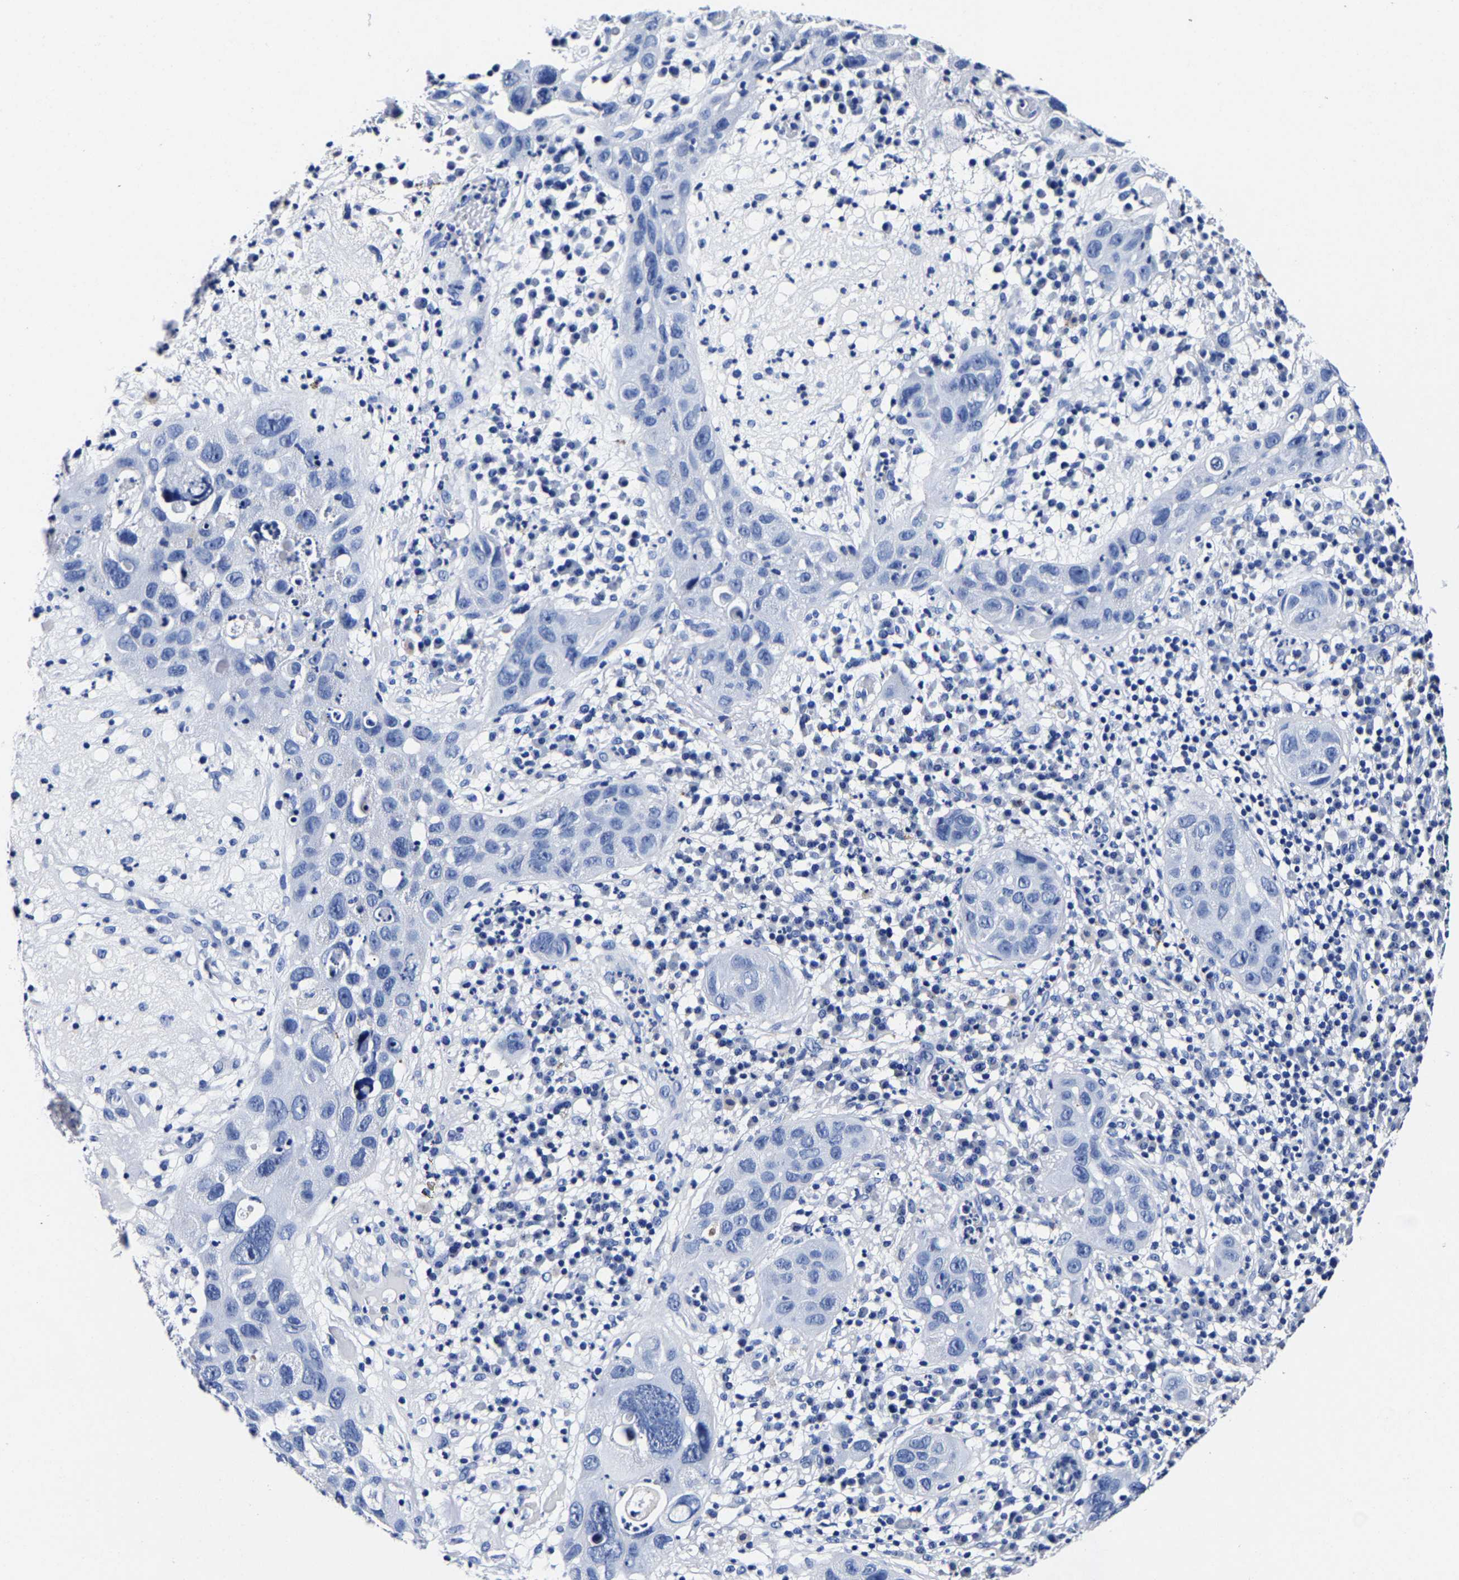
{"staining": {"intensity": "negative", "quantity": "none", "location": "none"}, "tissue": "skin cancer", "cell_type": "Tumor cells", "image_type": "cancer", "snomed": [{"axis": "morphology", "description": "Squamous cell carcinoma in situ, NOS"}, {"axis": "morphology", "description": "Squamous cell carcinoma, NOS"}, {"axis": "topography", "description": "Skin"}], "caption": "The photomicrograph shows no significant staining in tumor cells of skin cancer (squamous cell carcinoma). (DAB immunohistochemistry (IHC) with hematoxylin counter stain).", "gene": "CPA2", "patient": {"sex": "male", "age": 93}}